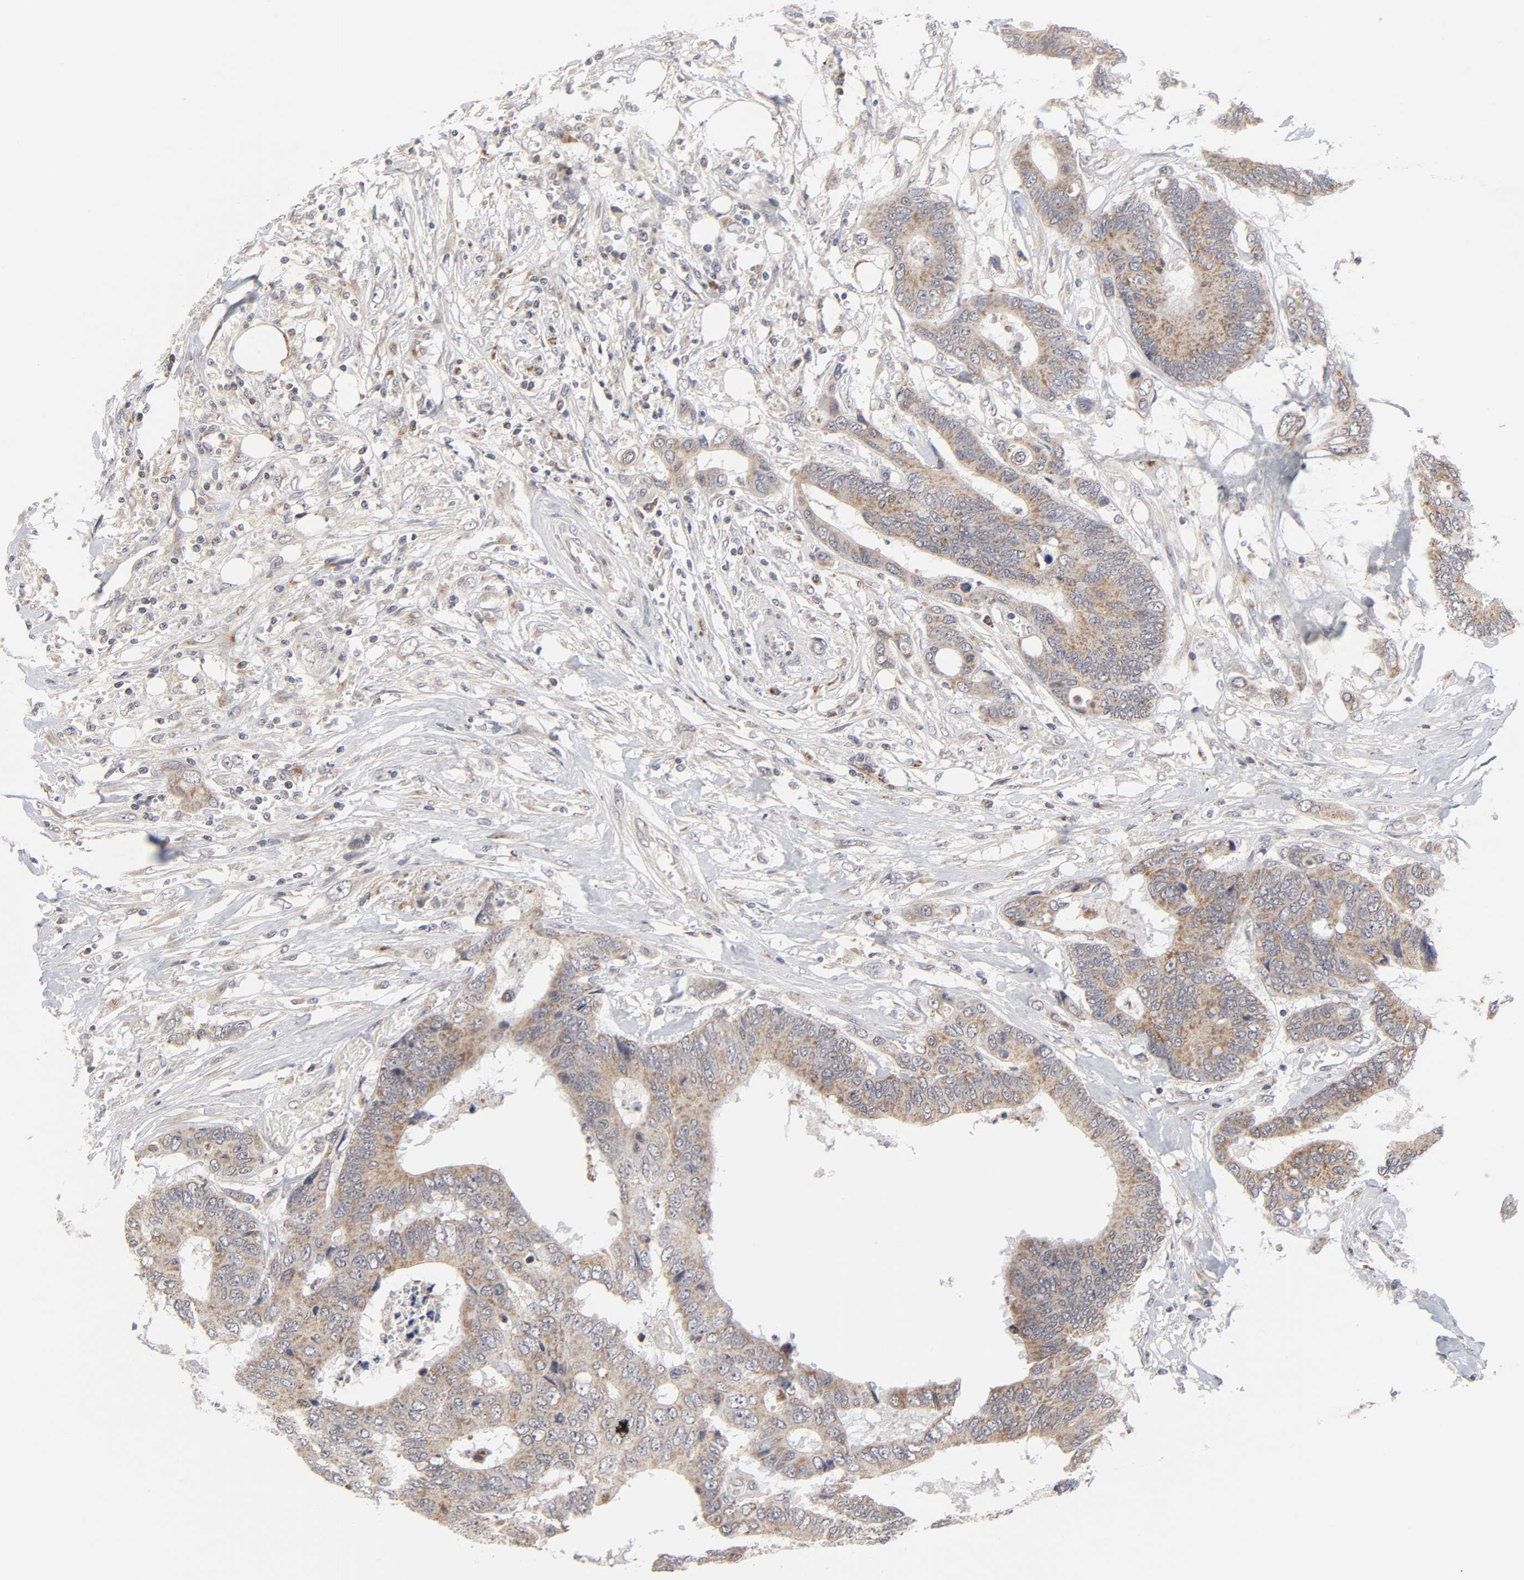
{"staining": {"intensity": "moderate", "quantity": ">75%", "location": "cytoplasmic/membranous"}, "tissue": "colorectal cancer", "cell_type": "Tumor cells", "image_type": "cancer", "snomed": [{"axis": "morphology", "description": "Adenocarcinoma, NOS"}, {"axis": "topography", "description": "Rectum"}], "caption": "Tumor cells reveal medium levels of moderate cytoplasmic/membranous staining in about >75% of cells in human colorectal cancer (adenocarcinoma).", "gene": "AUH", "patient": {"sex": "male", "age": 55}}